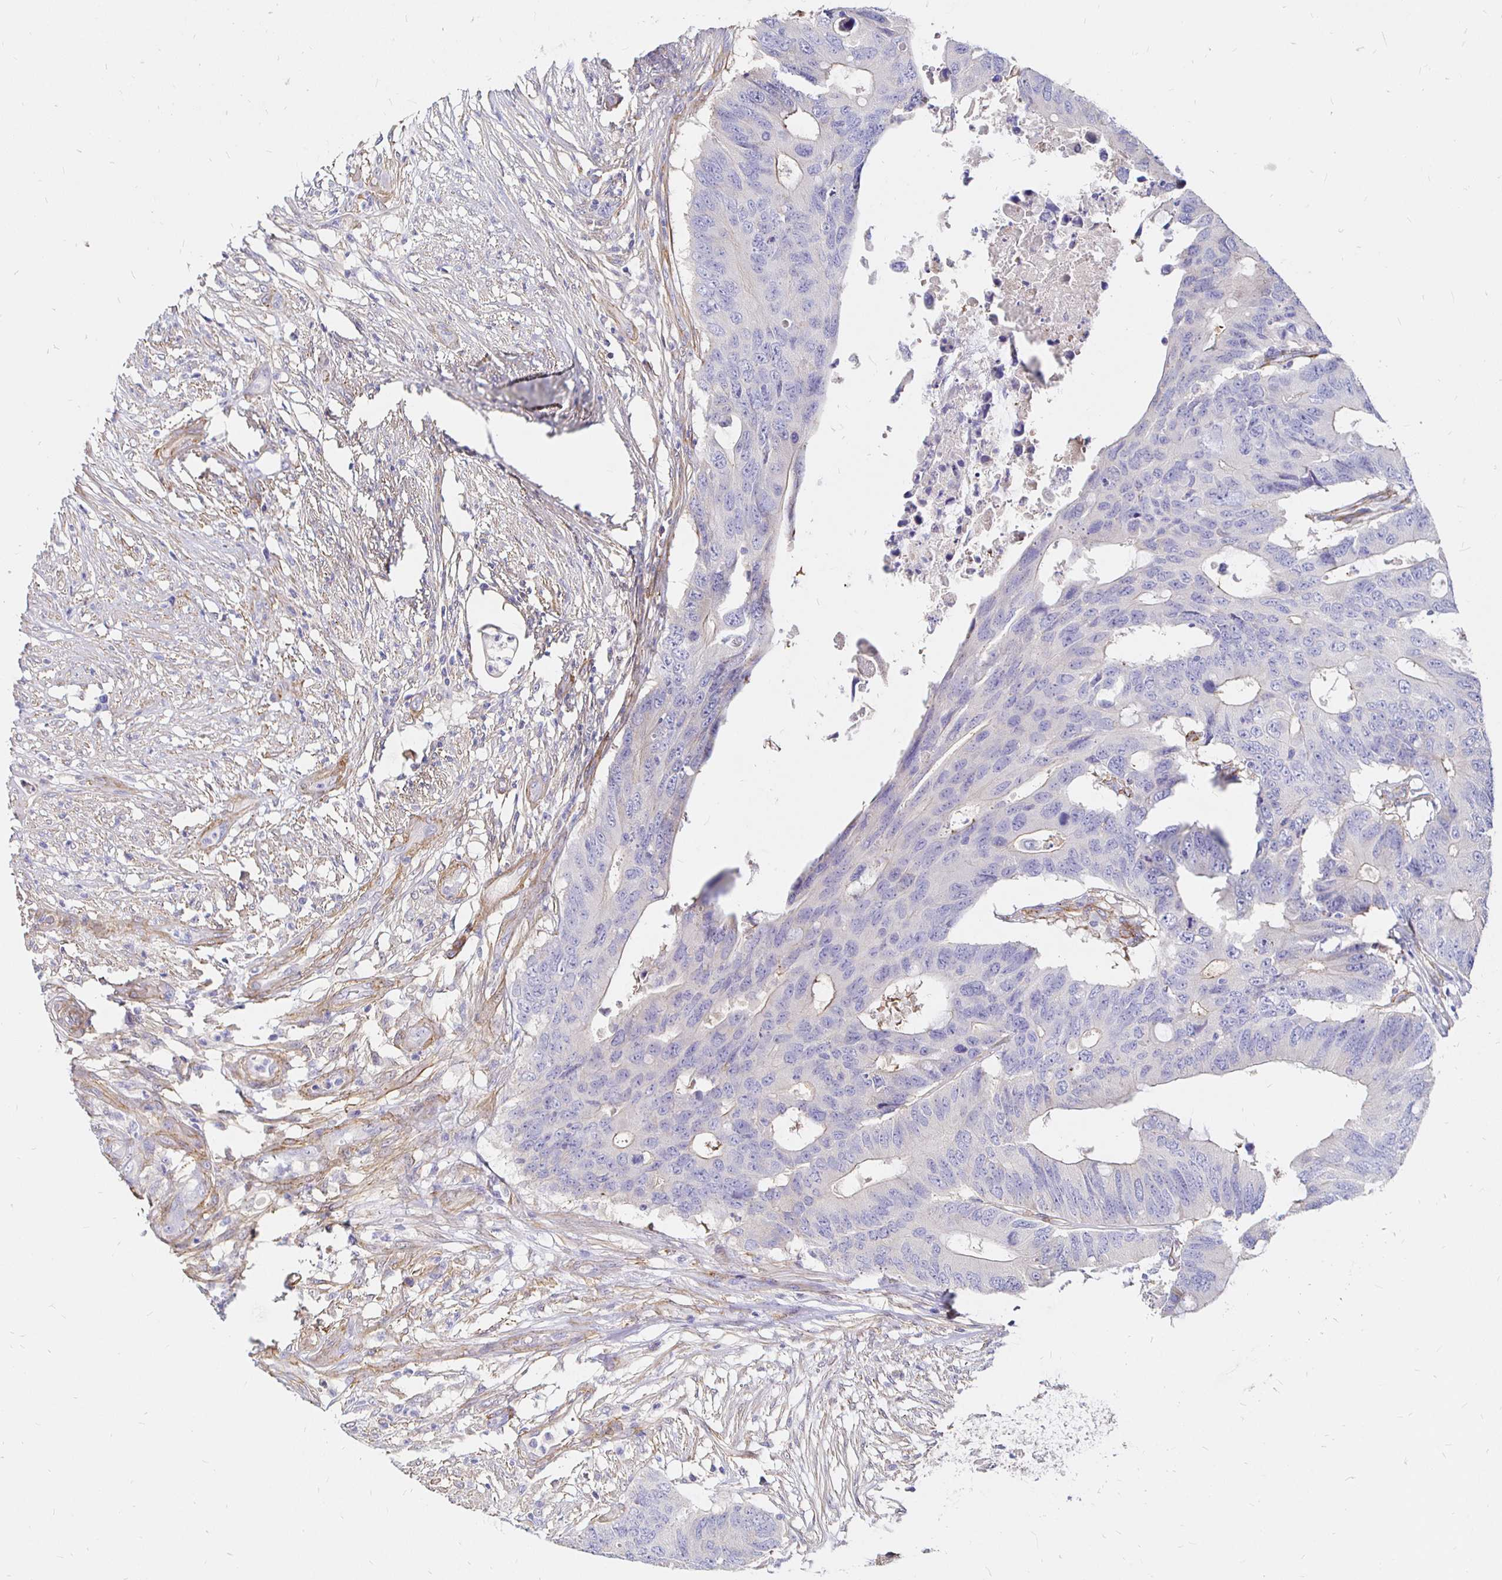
{"staining": {"intensity": "negative", "quantity": "none", "location": "none"}, "tissue": "colorectal cancer", "cell_type": "Tumor cells", "image_type": "cancer", "snomed": [{"axis": "morphology", "description": "Adenocarcinoma, NOS"}, {"axis": "topography", "description": "Colon"}], "caption": "An immunohistochemistry histopathology image of colorectal cancer (adenocarcinoma) is shown. There is no staining in tumor cells of colorectal cancer (adenocarcinoma). Nuclei are stained in blue.", "gene": "PALM2AKAP2", "patient": {"sex": "male", "age": 71}}